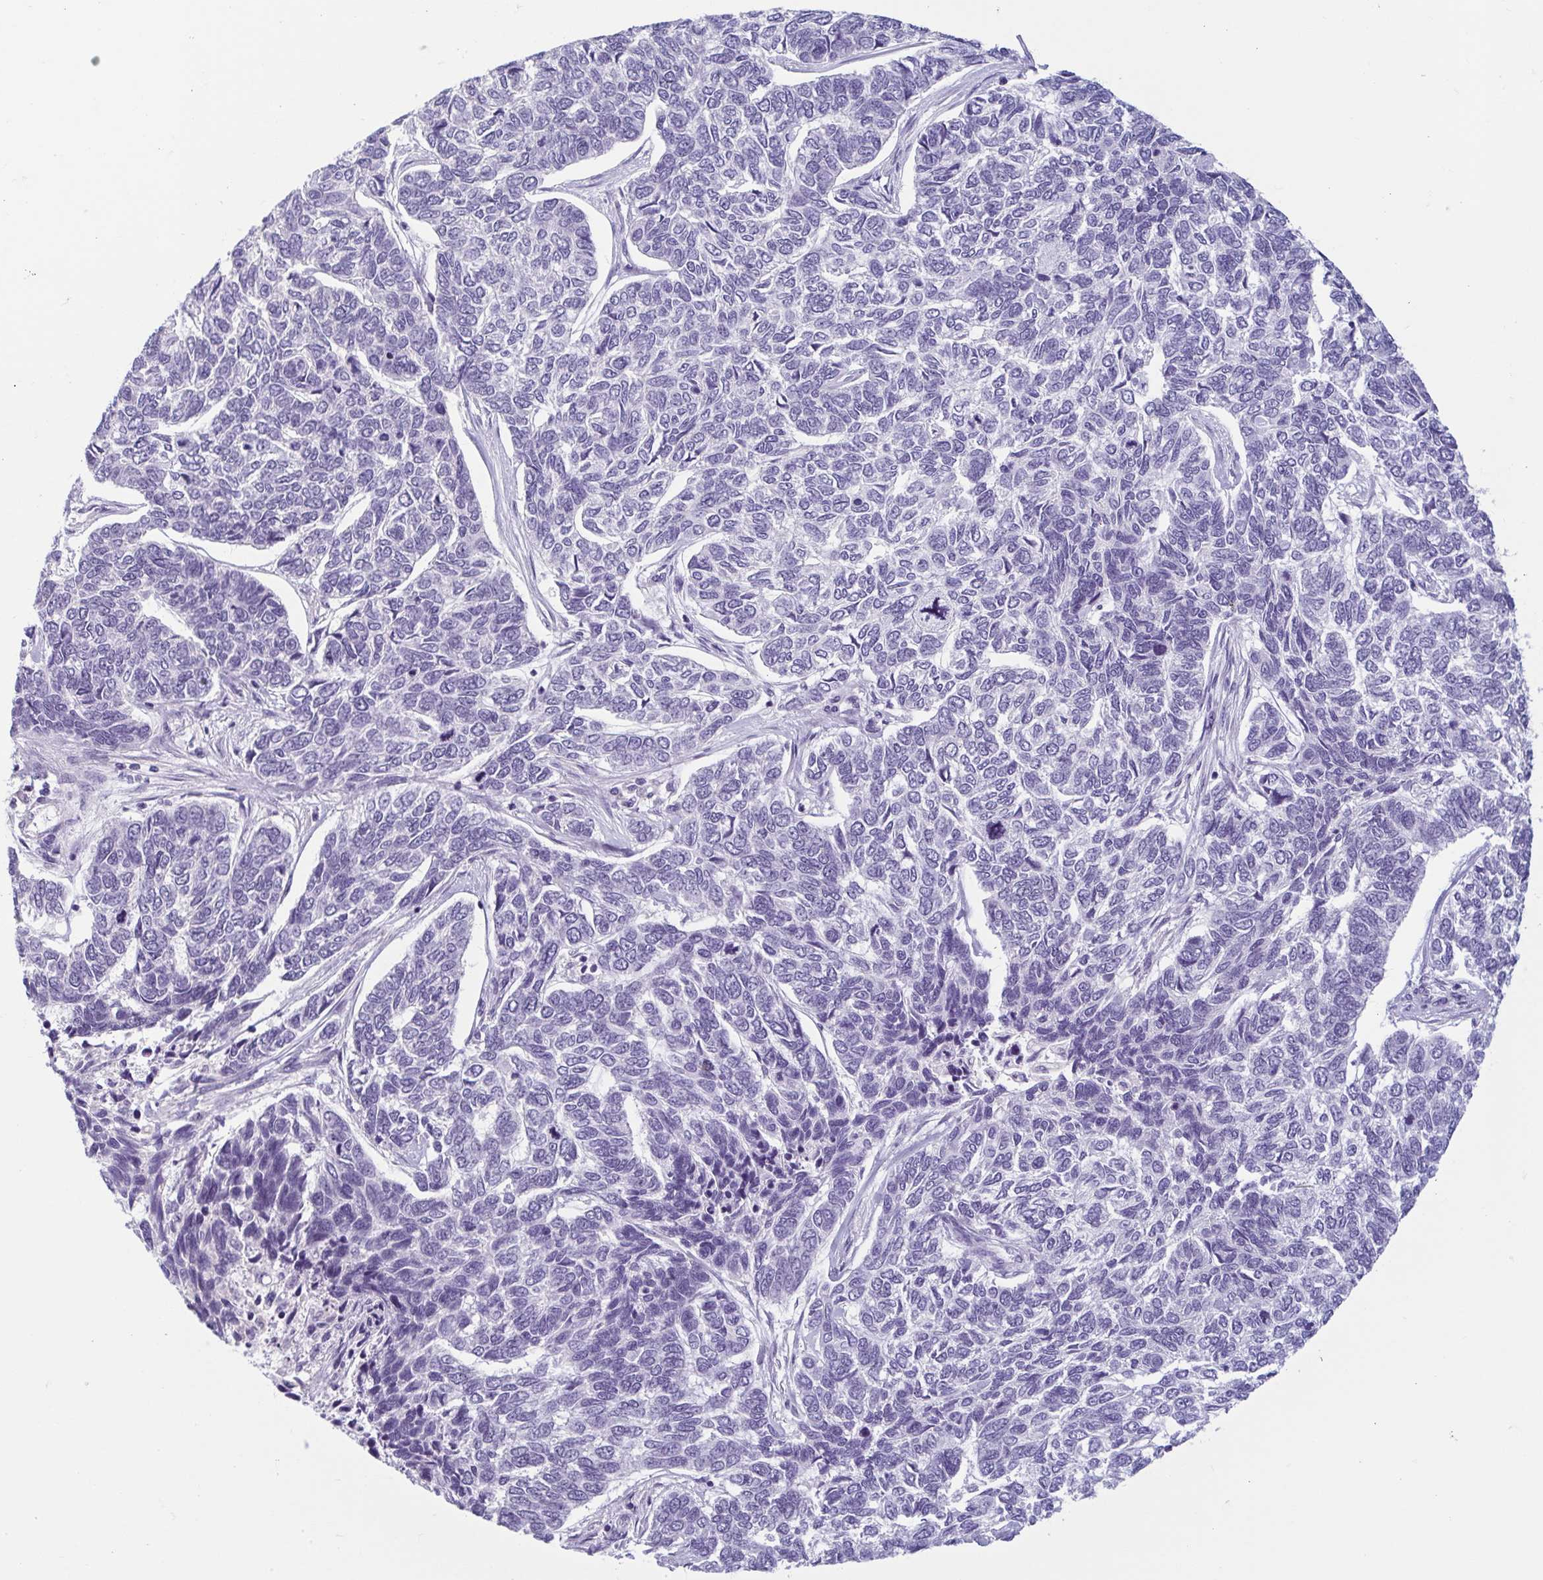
{"staining": {"intensity": "negative", "quantity": "none", "location": "none"}, "tissue": "skin cancer", "cell_type": "Tumor cells", "image_type": "cancer", "snomed": [{"axis": "morphology", "description": "Basal cell carcinoma"}, {"axis": "topography", "description": "Skin"}], "caption": "Histopathology image shows no significant protein staining in tumor cells of basal cell carcinoma (skin).", "gene": "MORC4", "patient": {"sex": "female", "age": 65}}